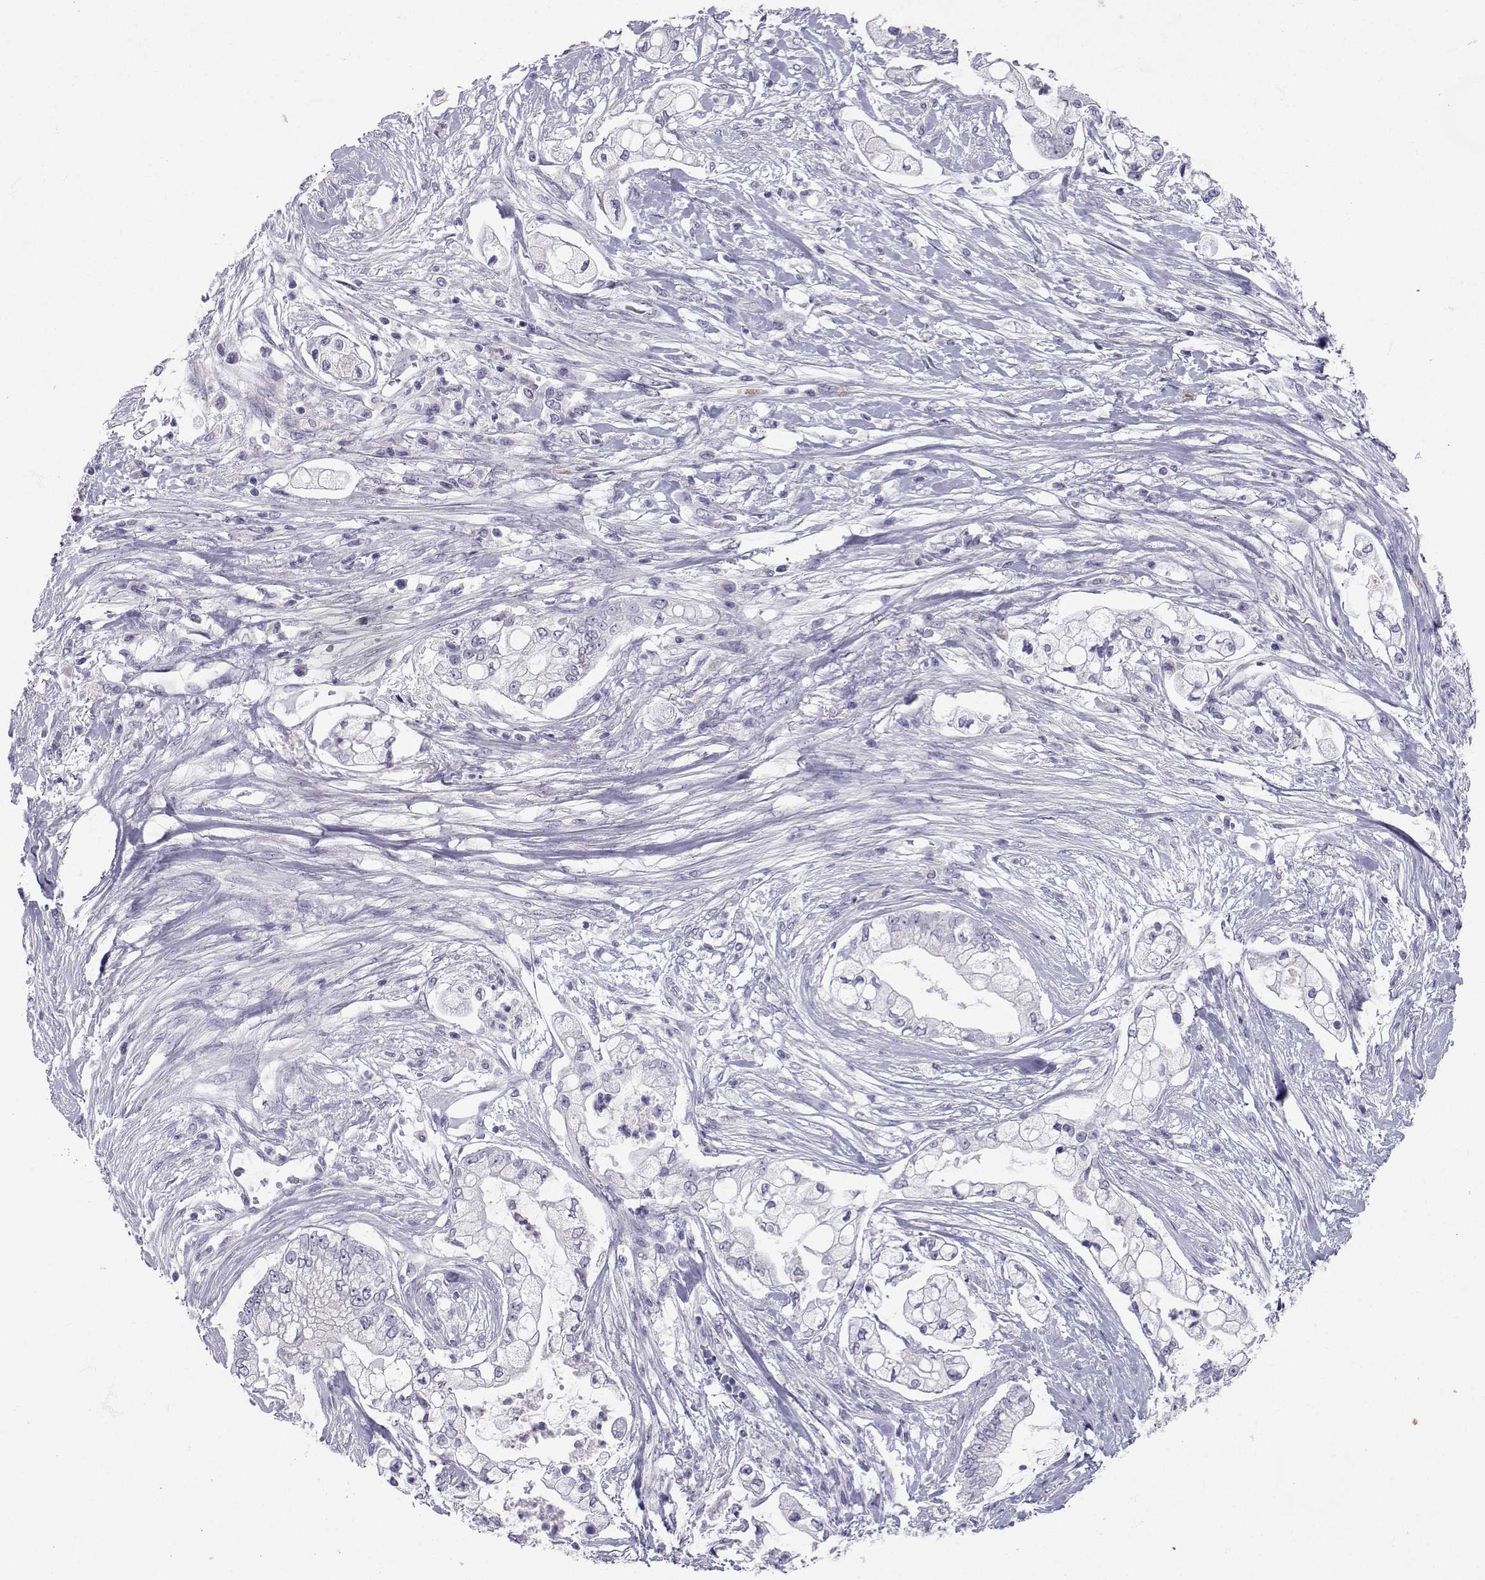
{"staining": {"intensity": "negative", "quantity": "none", "location": "none"}, "tissue": "pancreatic cancer", "cell_type": "Tumor cells", "image_type": "cancer", "snomed": [{"axis": "morphology", "description": "Adenocarcinoma, NOS"}, {"axis": "topography", "description": "Pancreas"}], "caption": "Image shows no significant protein positivity in tumor cells of pancreatic adenocarcinoma.", "gene": "SLC6A3", "patient": {"sex": "female", "age": 69}}